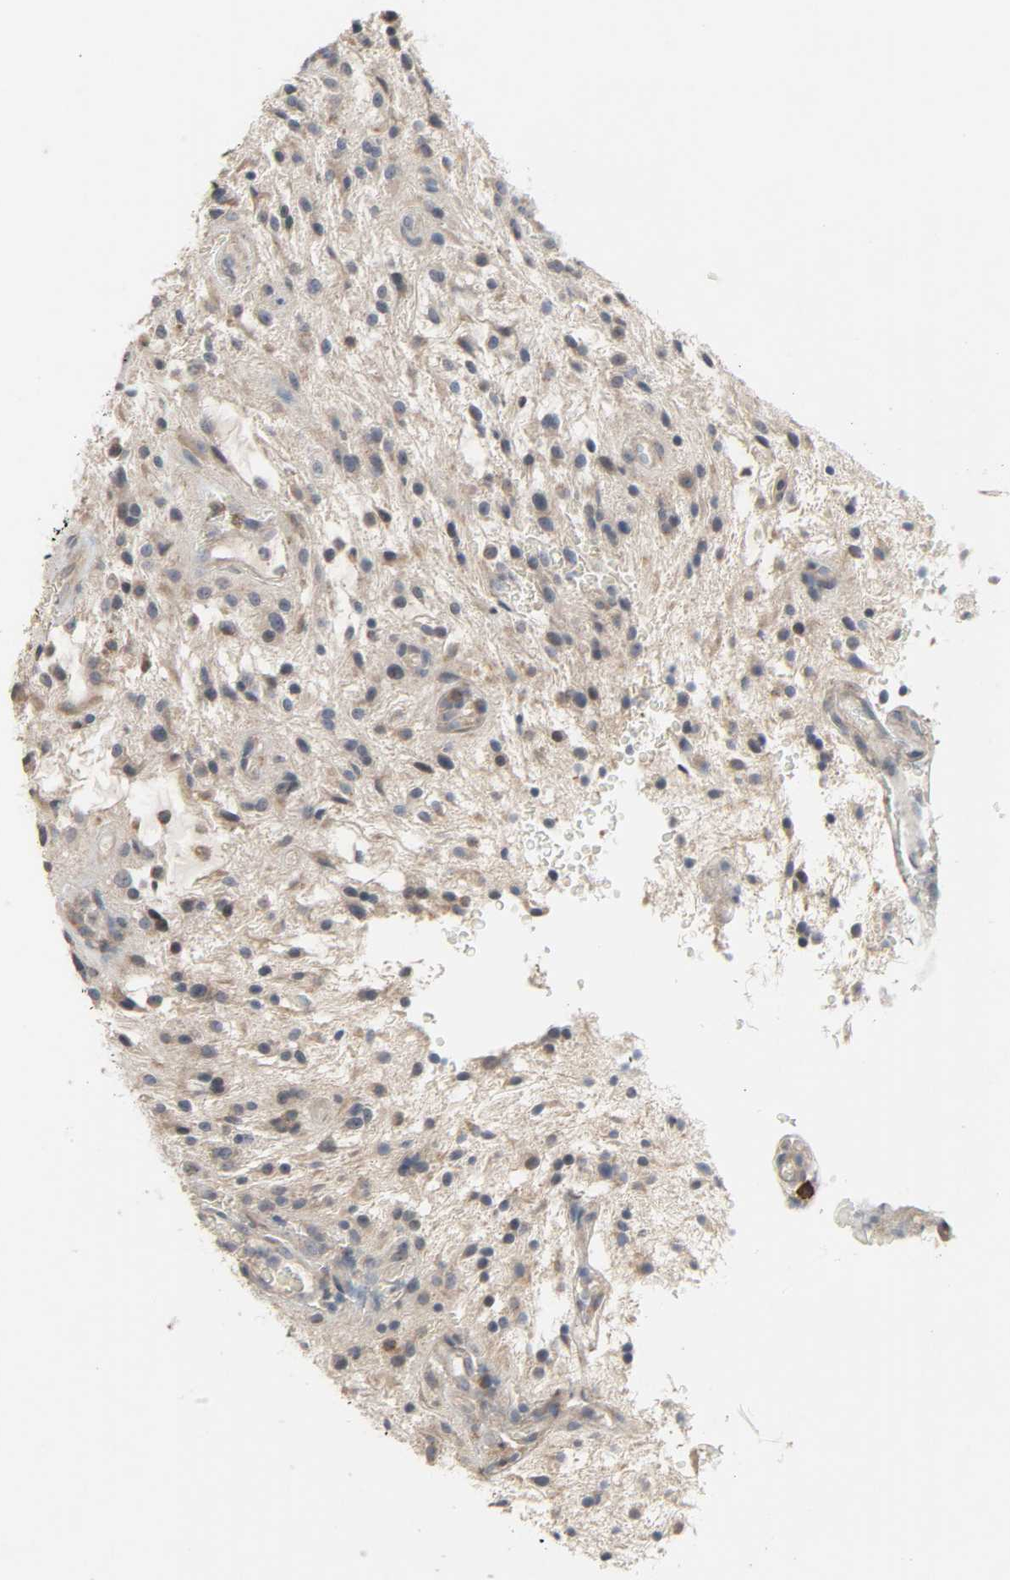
{"staining": {"intensity": "weak", "quantity": ">75%", "location": "cytoplasmic/membranous"}, "tissue": "glioma", "cell_type": "Tumor cells", "image_type": "cancer", "snomed": [{"axis": "morphology", "description": "Glioma, malignant, NOS"}, {"axis": "topography", "description": "Cerebellum"}], "caption": "Tumor cells display low levels of weak cytoplasmic/membranous positivity in about >75% of cells in human malignant glioma.", "gene": "CD4", "patient": {"sex": "female", "age": 10}}